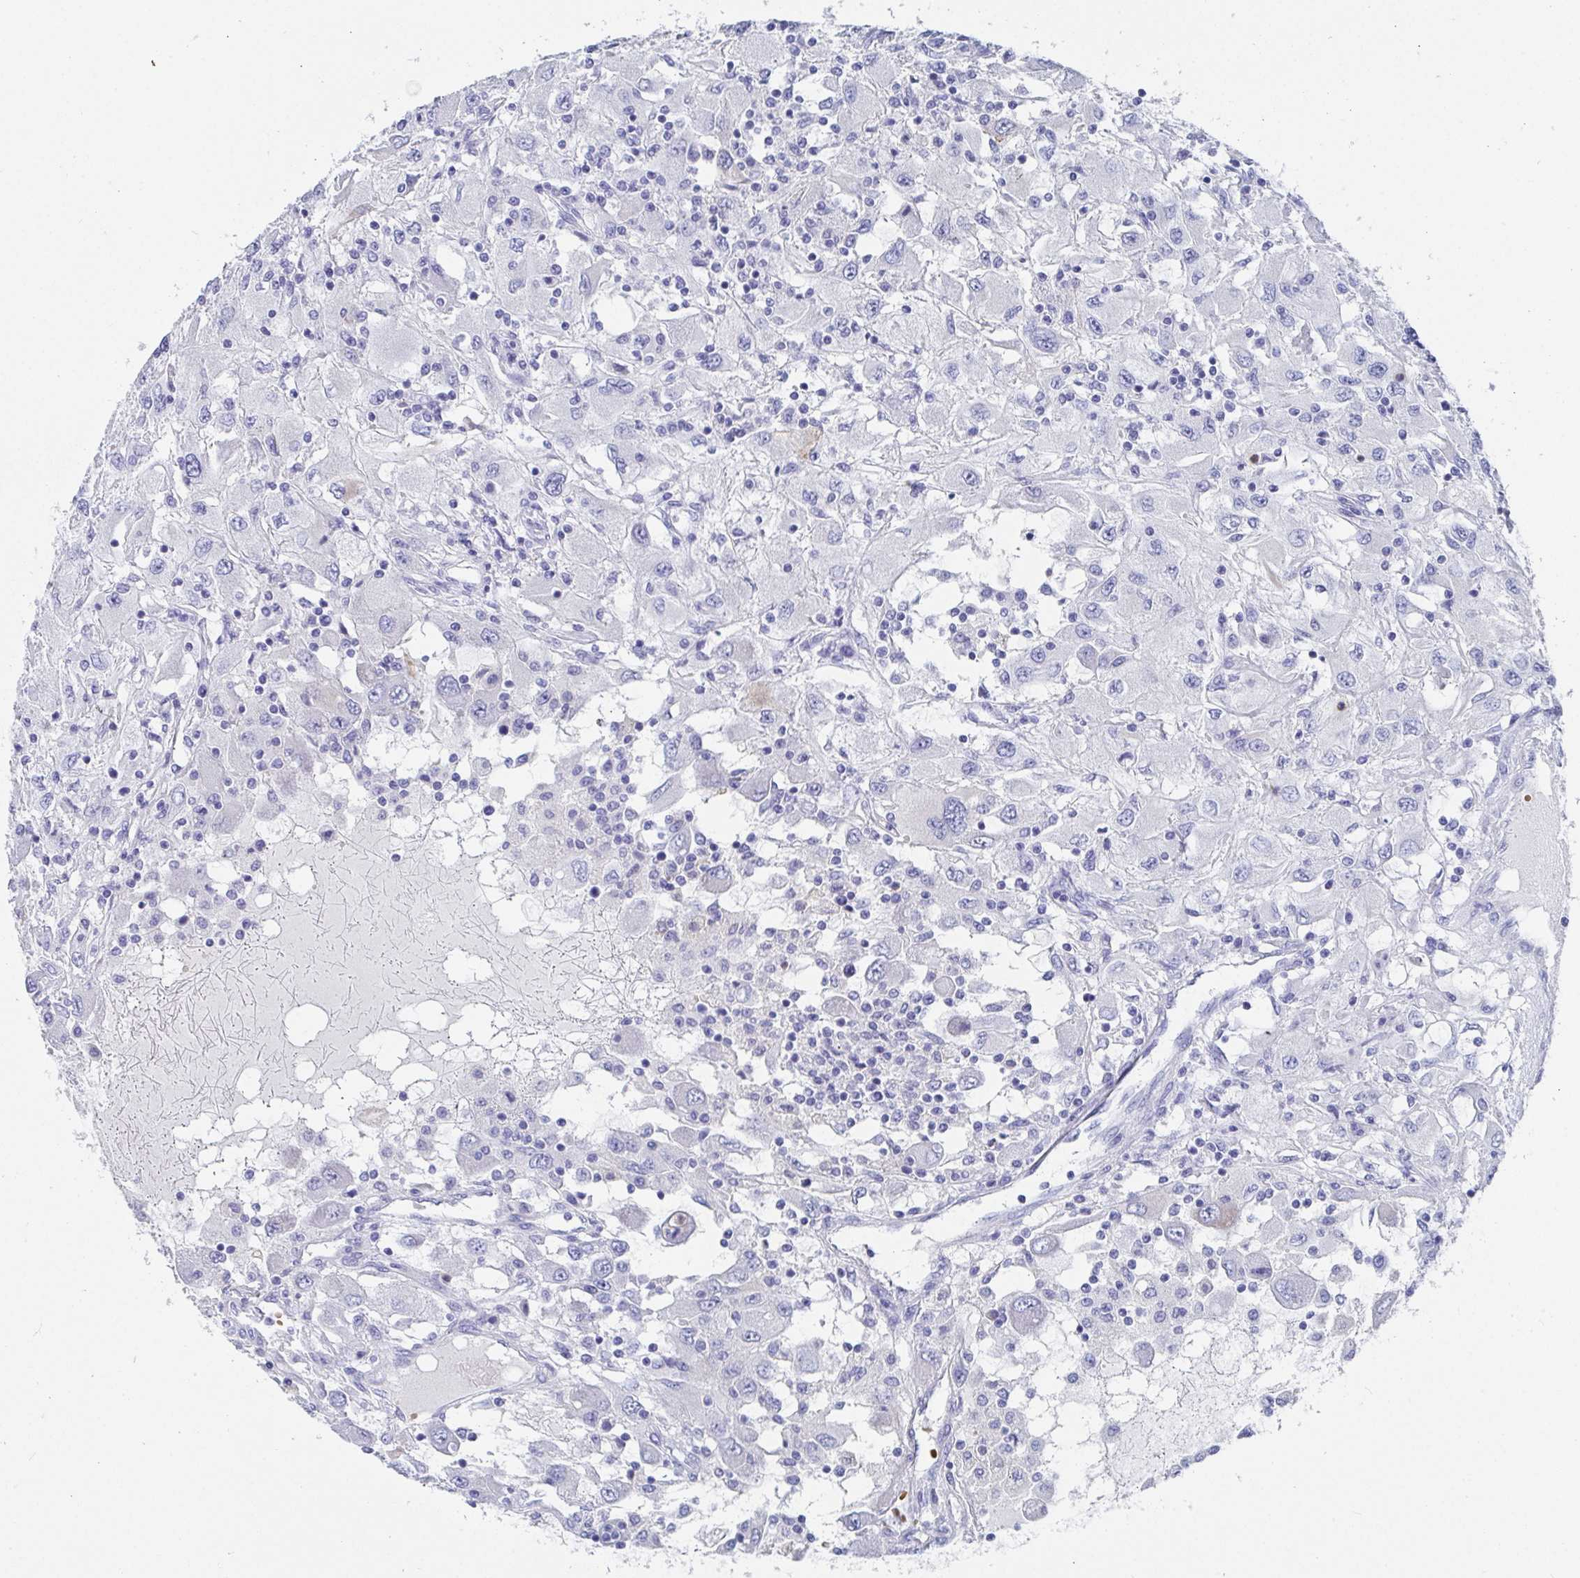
{"staining": {"intensity": "negative", "quantity": "none", "location": "none"}, "tissue": "renal cancer", "cell_type": "Tumor cells", "image_type": "cancer", "snomed": [{"axis": "morphology", "description": "Adenocarcinoma, NOS"}, {"axis": "topography", "description": "Kidney"}], "caption": "Immunohistochemical staining of renal cancer (adenocarcinoma) displays no significant staining in tumor cells.", "gene": "CLDN8", "patient": {"sex": "female", "age": 67}}